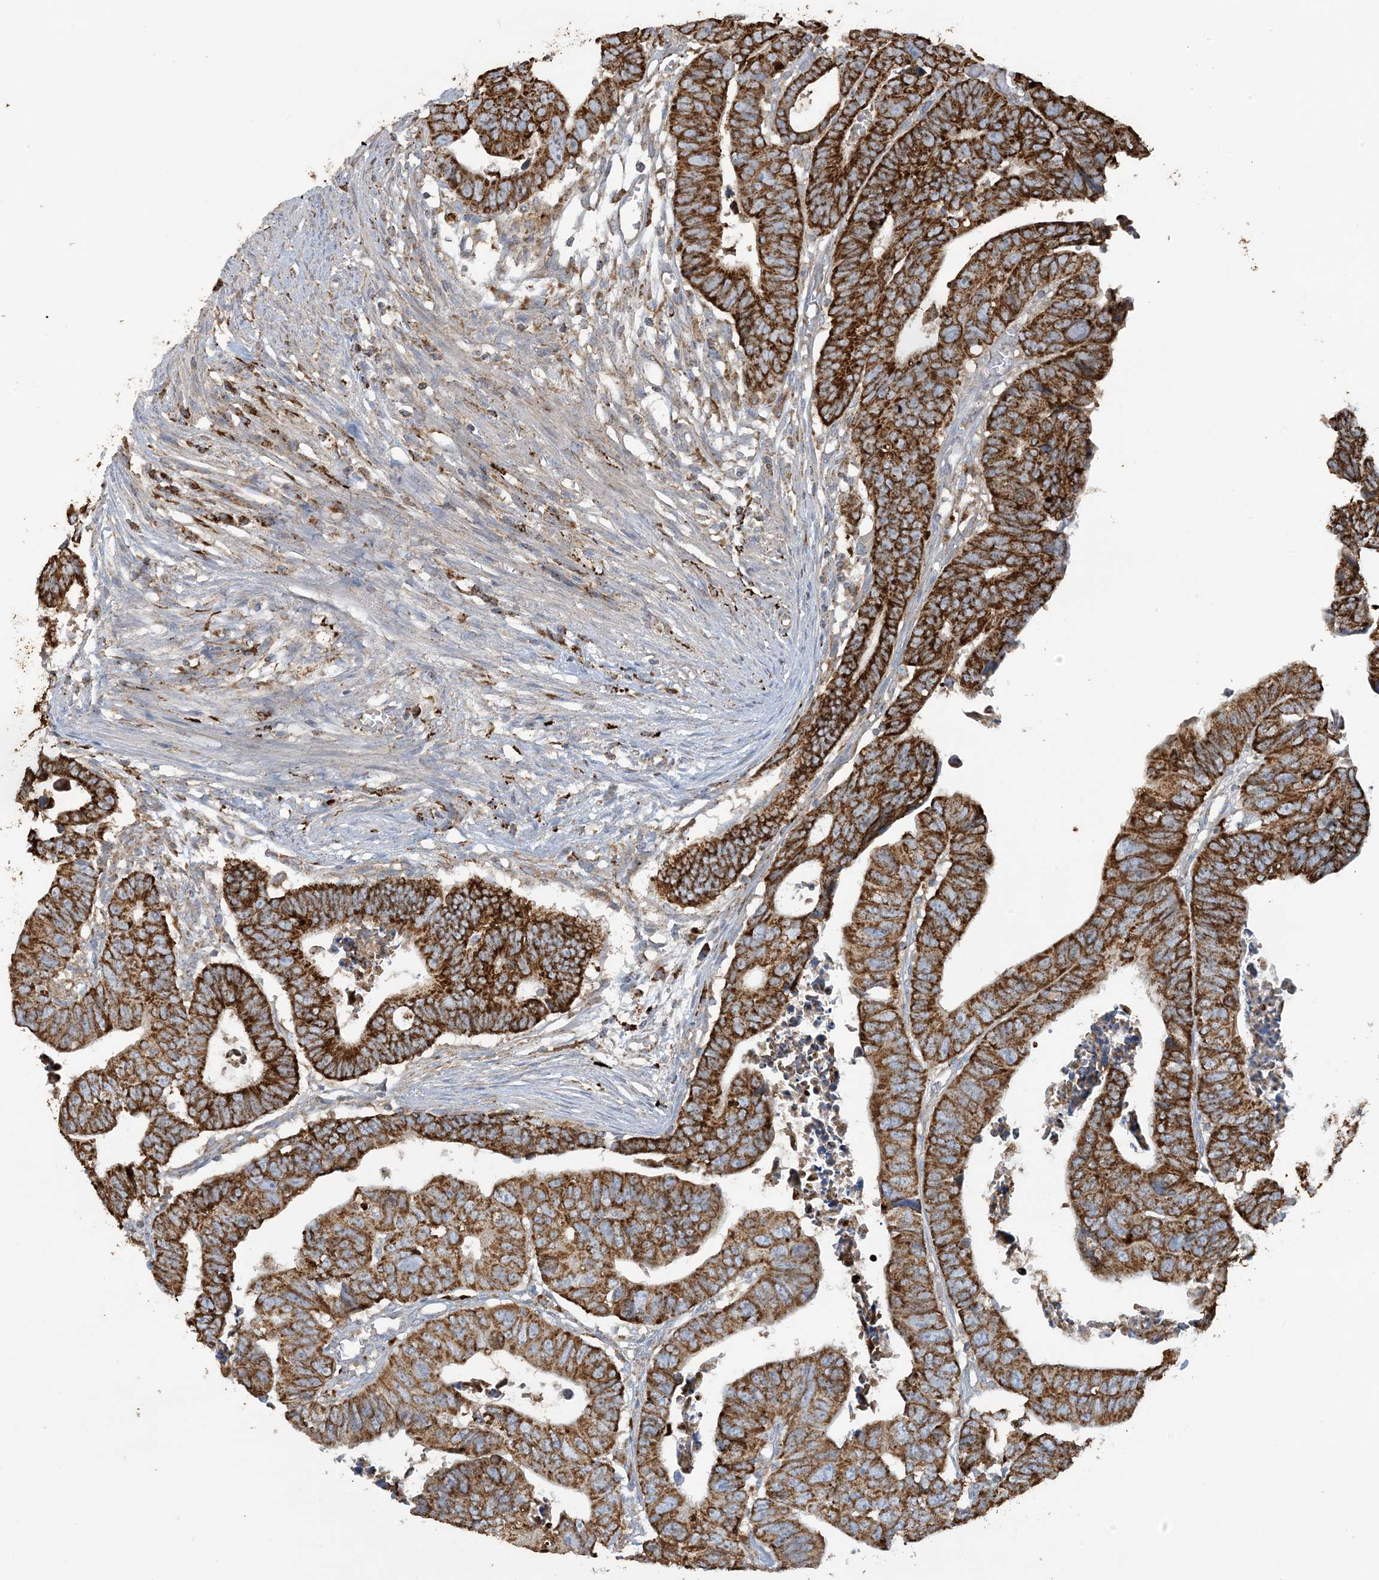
{"staining": {"intensity": "strong", "quantity": ">75%", "location": "cytoplasmic/membranous"}, "tissue": "colorectal cancer", "cell_type": "Tumor cells", "image_type": "cancer", "snomed": [{"axis": "morphology", "description": "Adenocarcinoma, NOS"}, {"axis": "topography", "description": "Rectum"}], "caption": "Immunohistochemical staining of colorectal adenocarcinoma demonstrates strong cytoplasmic/membranous protein staining in about >75% of tumor cells. The staining was performed using DAB, with brown indicating positive protein expression. Nuclei are stained blue with hematoxylin.", "gene": "AGA", "patient": {"sex": "female", "age": 65}}